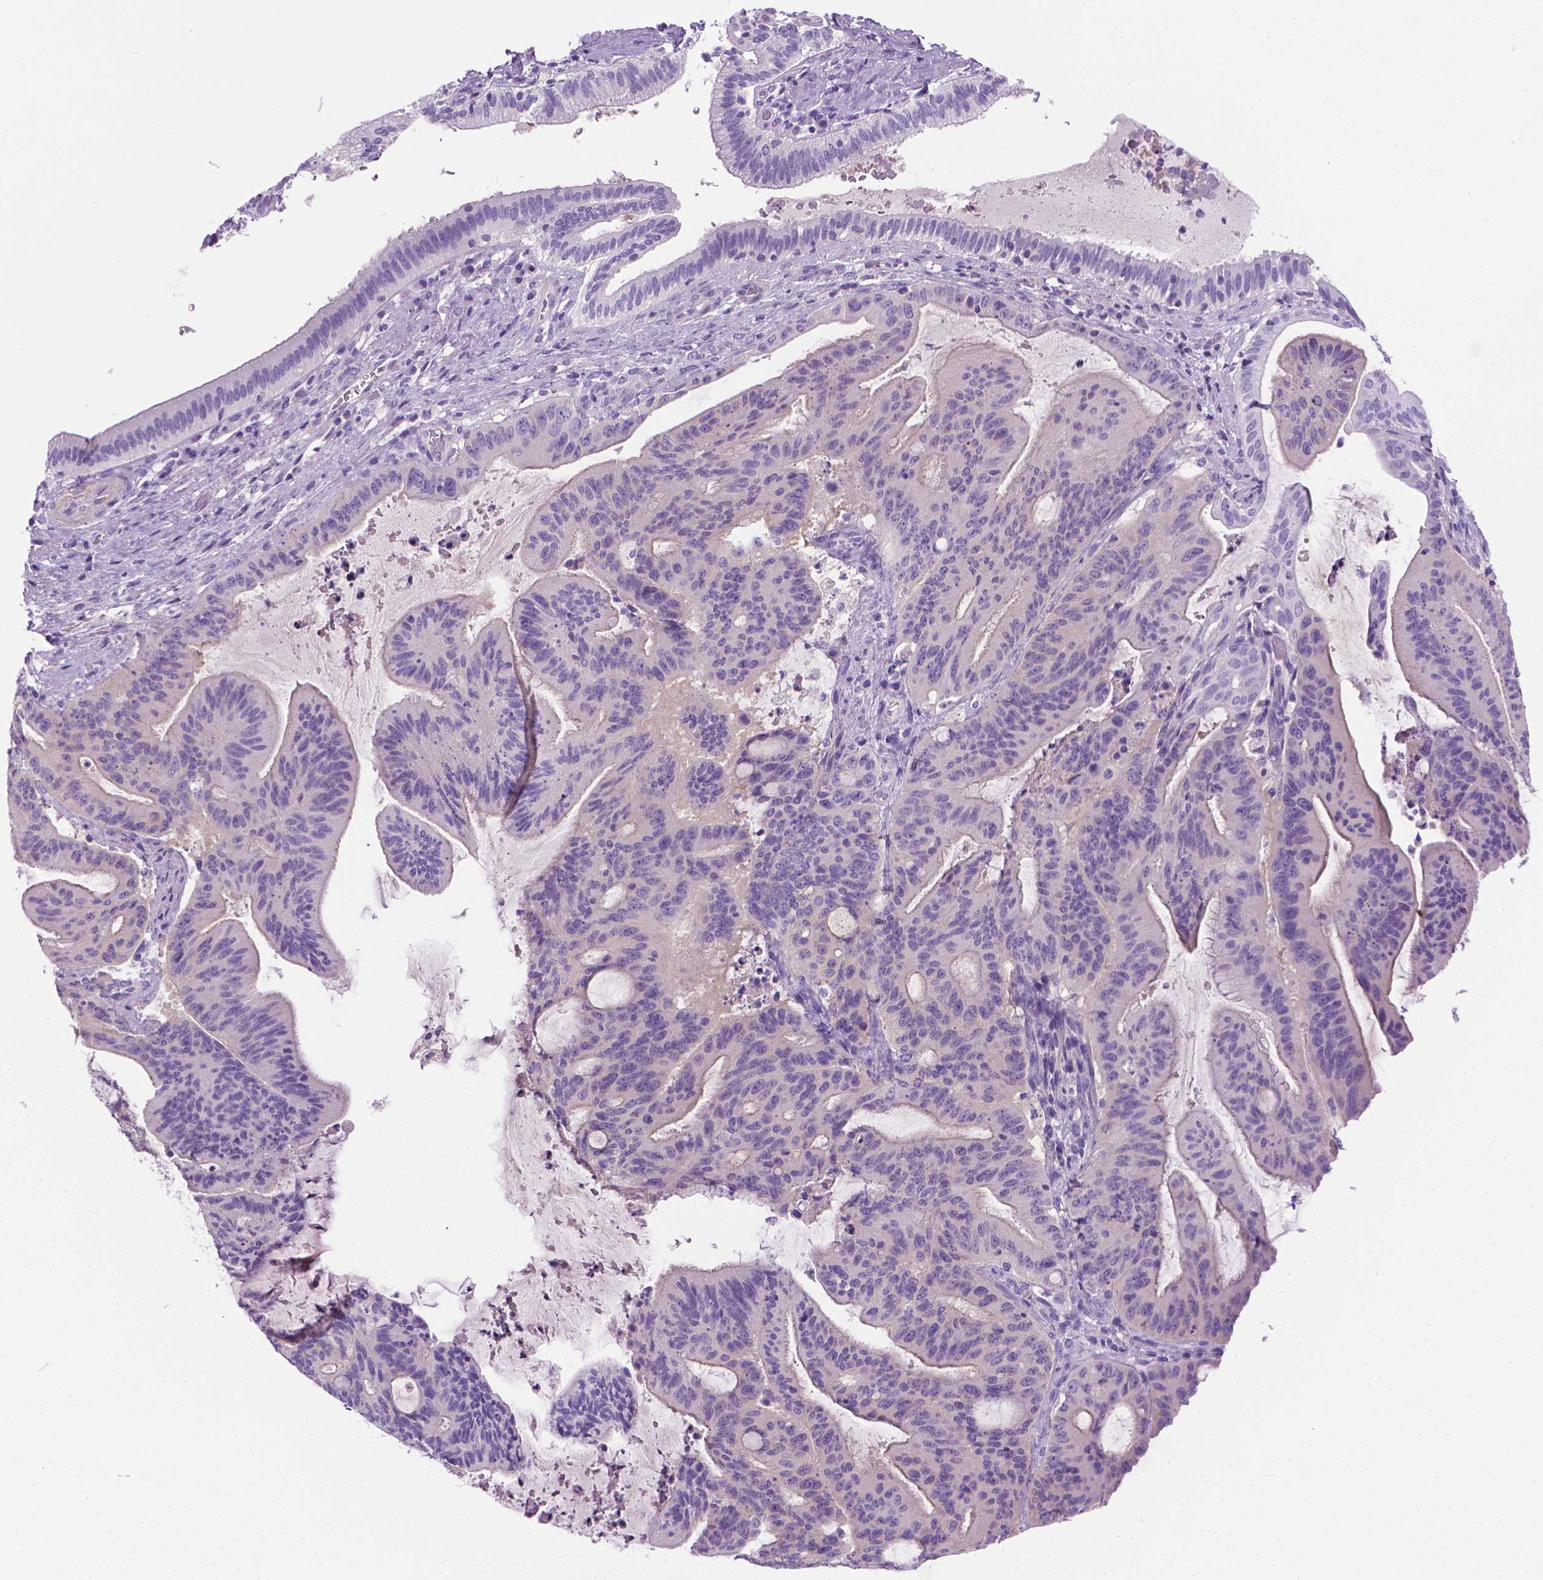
{"staining": {"intensity": "negative", "quantity": "none", "location": "none"}, "tissue": "liver cancer", "cell_type": "Tumor cells", "image_type": "cancer", "snomed": [{"axis": "morphology", "description": "Cholangiocarcinoma"}, {"axis": "topography", "description": "Liver"}], "caption": "High power microscopy image of an immunohistochemistry (IHC) image of liver cholangiocarcinoma, revealing no significant staining in tumor cells.", "gene": "FASN", "patient": {"sex": "female", "age": 73}}